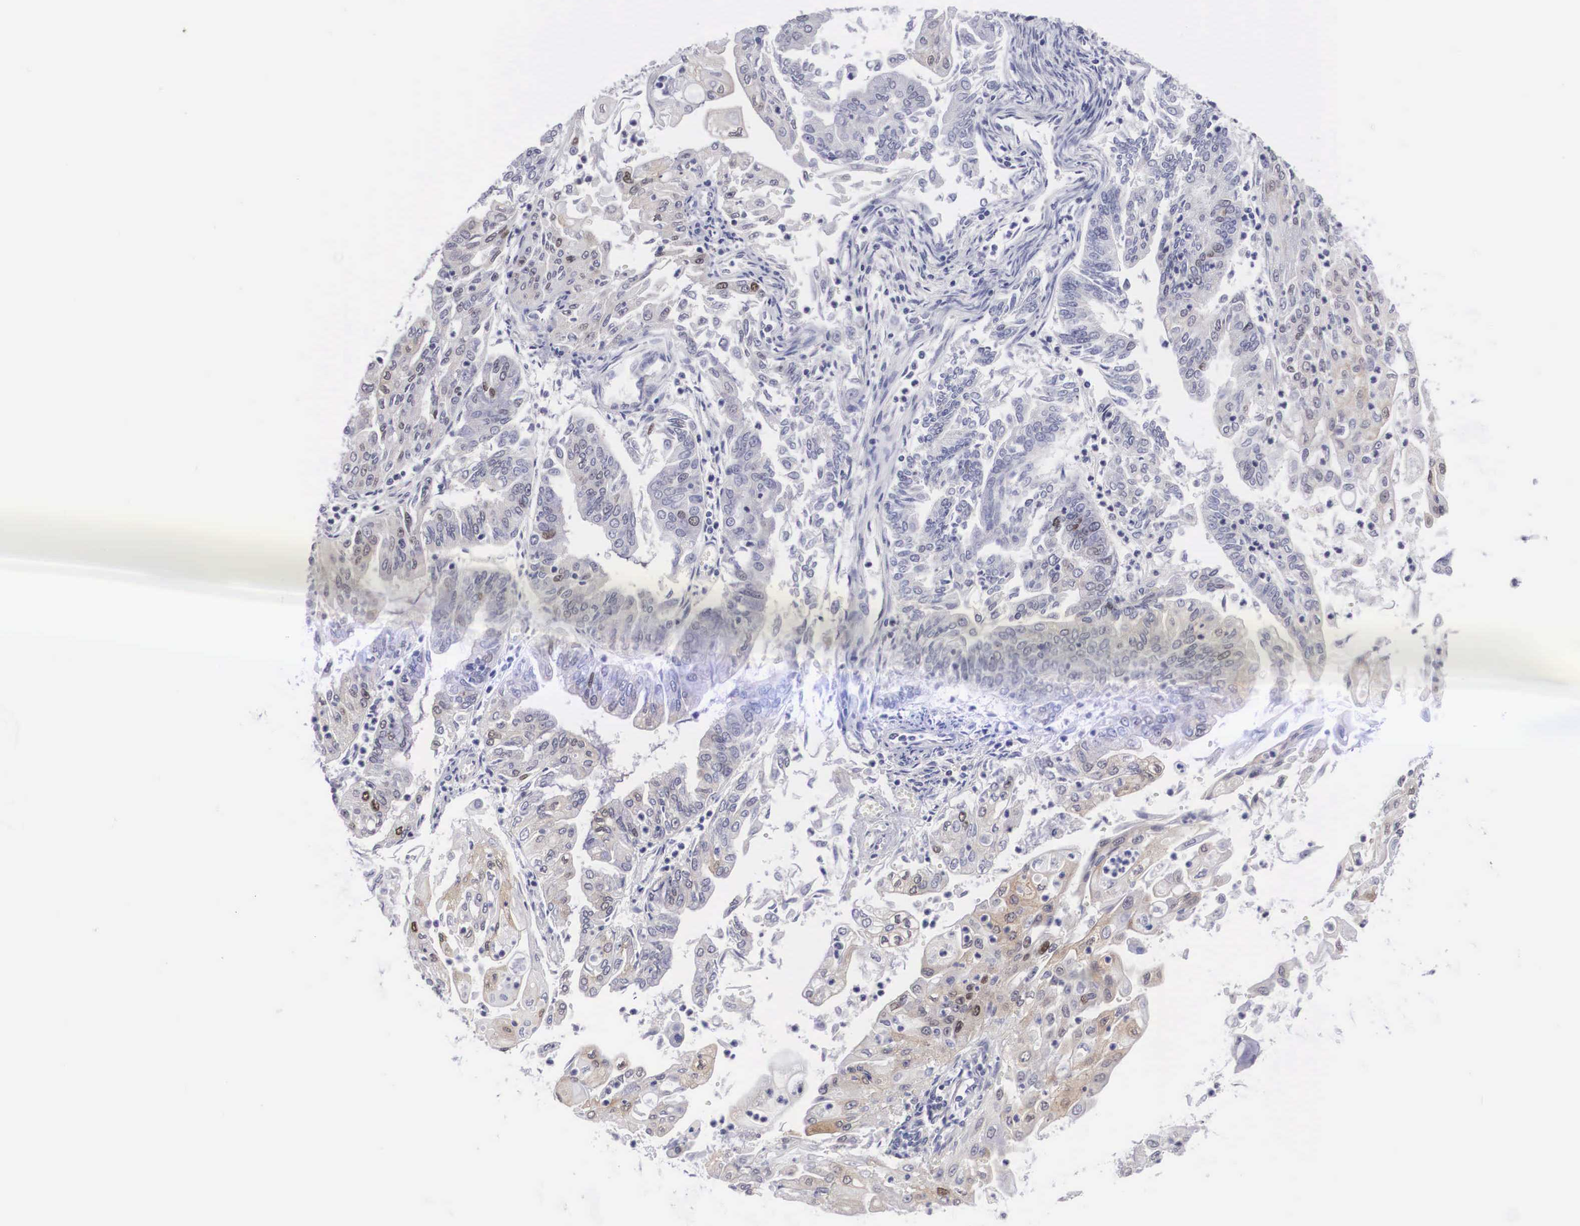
{"staining": {"intensity": "negative", "quantity": "none", "location": "none"}, "tissue": "endometrial cancer", "cell_type": "Tumor cells", "image_type": "cancer", "snomed": [{"axis": "morphology", "description": "Adenocarcinoma, NOS"}, {"axis": "topography", "description": "Endometrium"}], "caption": "There is no significant positivity in tumor cells of endometrial adenocarcinoma.", "gene": "MAST4", "patient": {"sex": "female", "age": 75}}